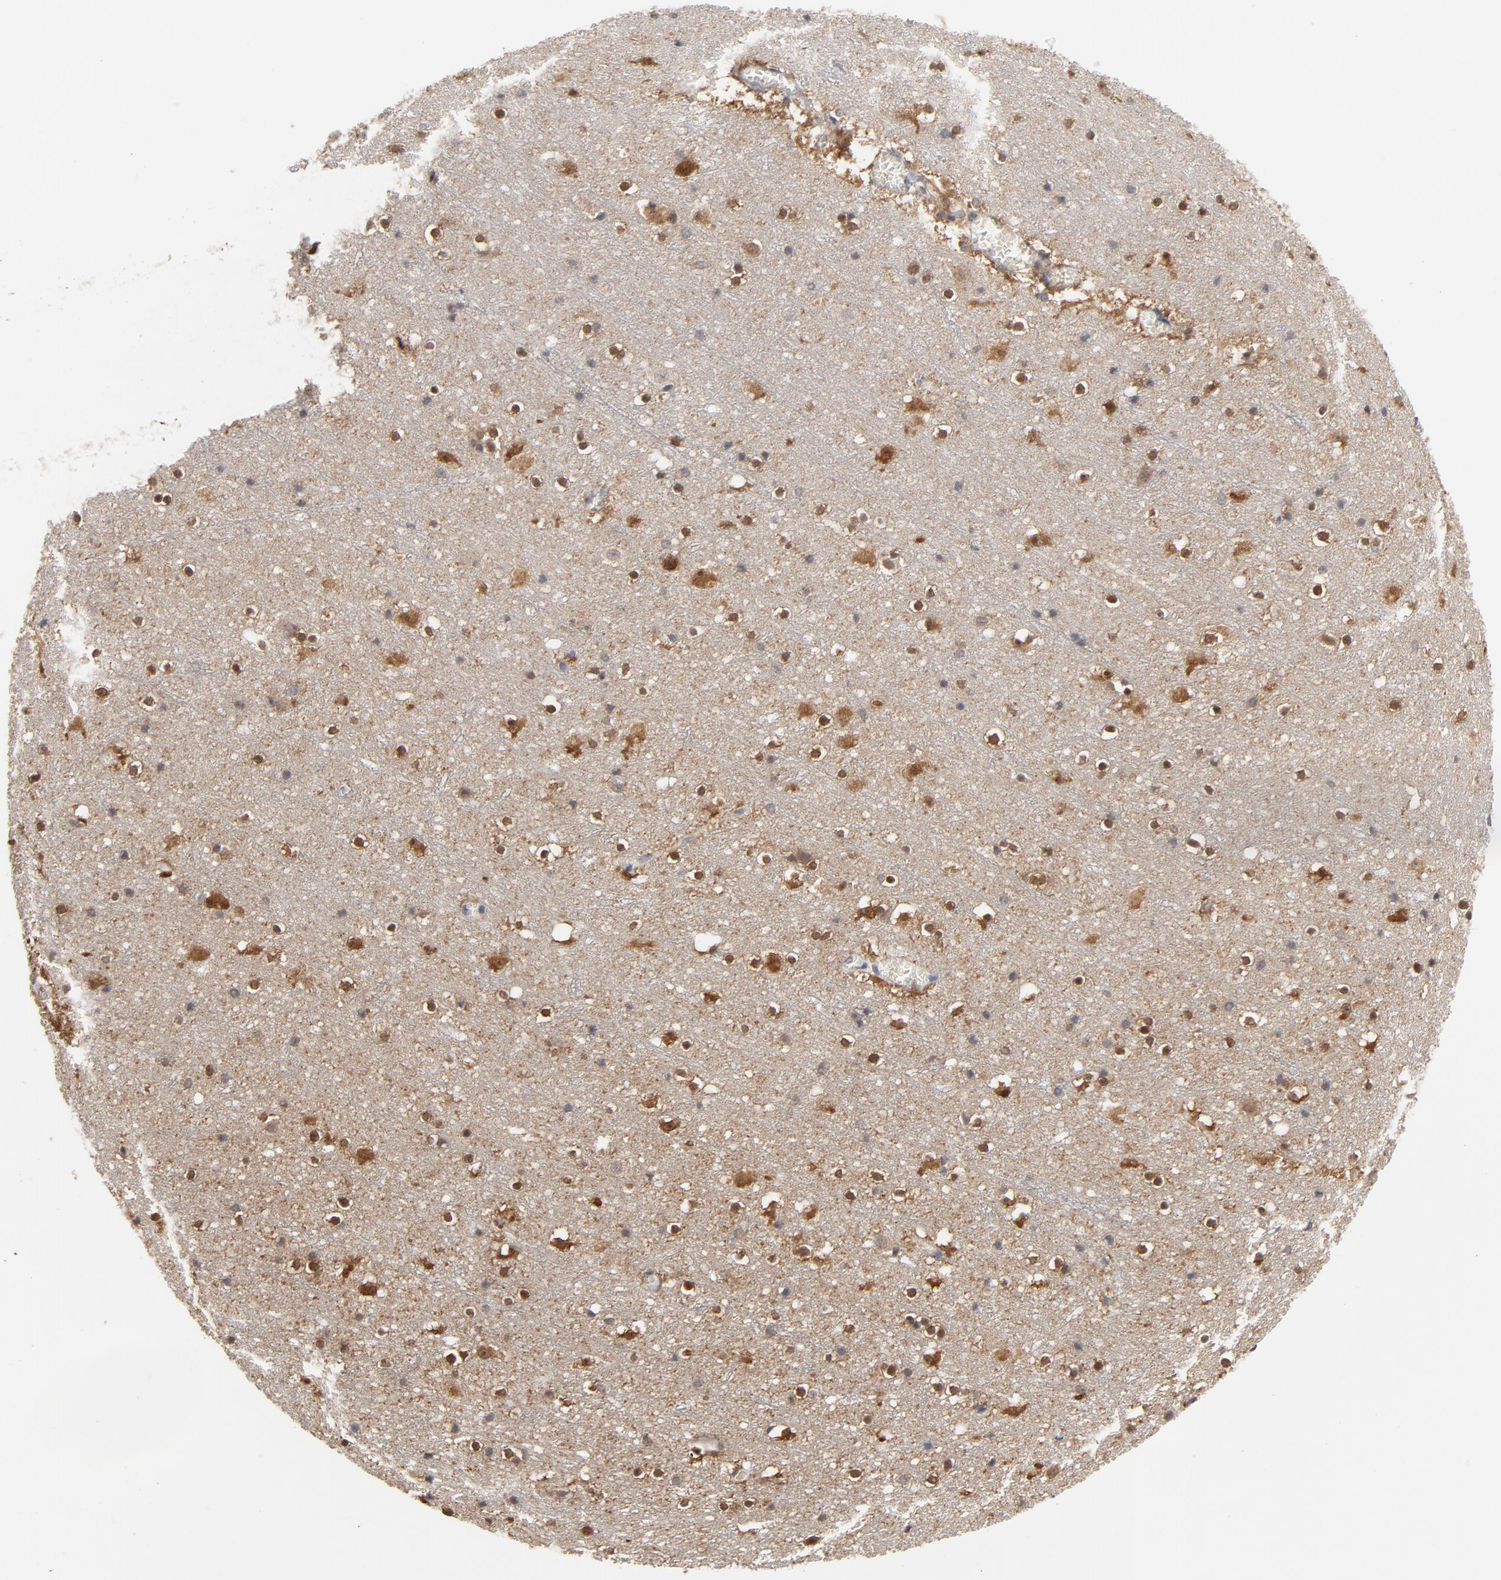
{"staining": {"intensity": "negative", "quantity": "none", "location": "none"}, "tissue": "cerebral cortex", "cell_type": "Endothelial cells", "image_type": "normal", "snomed": [{"axis": "morphology", "description": "Normal tissue, NOS"}, {"axis": "topography", "description": "Cerebral cortex"}], "caption": "Endothelial cells show no significant positivity in normal cerebral cortex. Nuclei are stained in blue.", "gene": "PRDX1", "patient": {"sex": "male", "age": 45}}